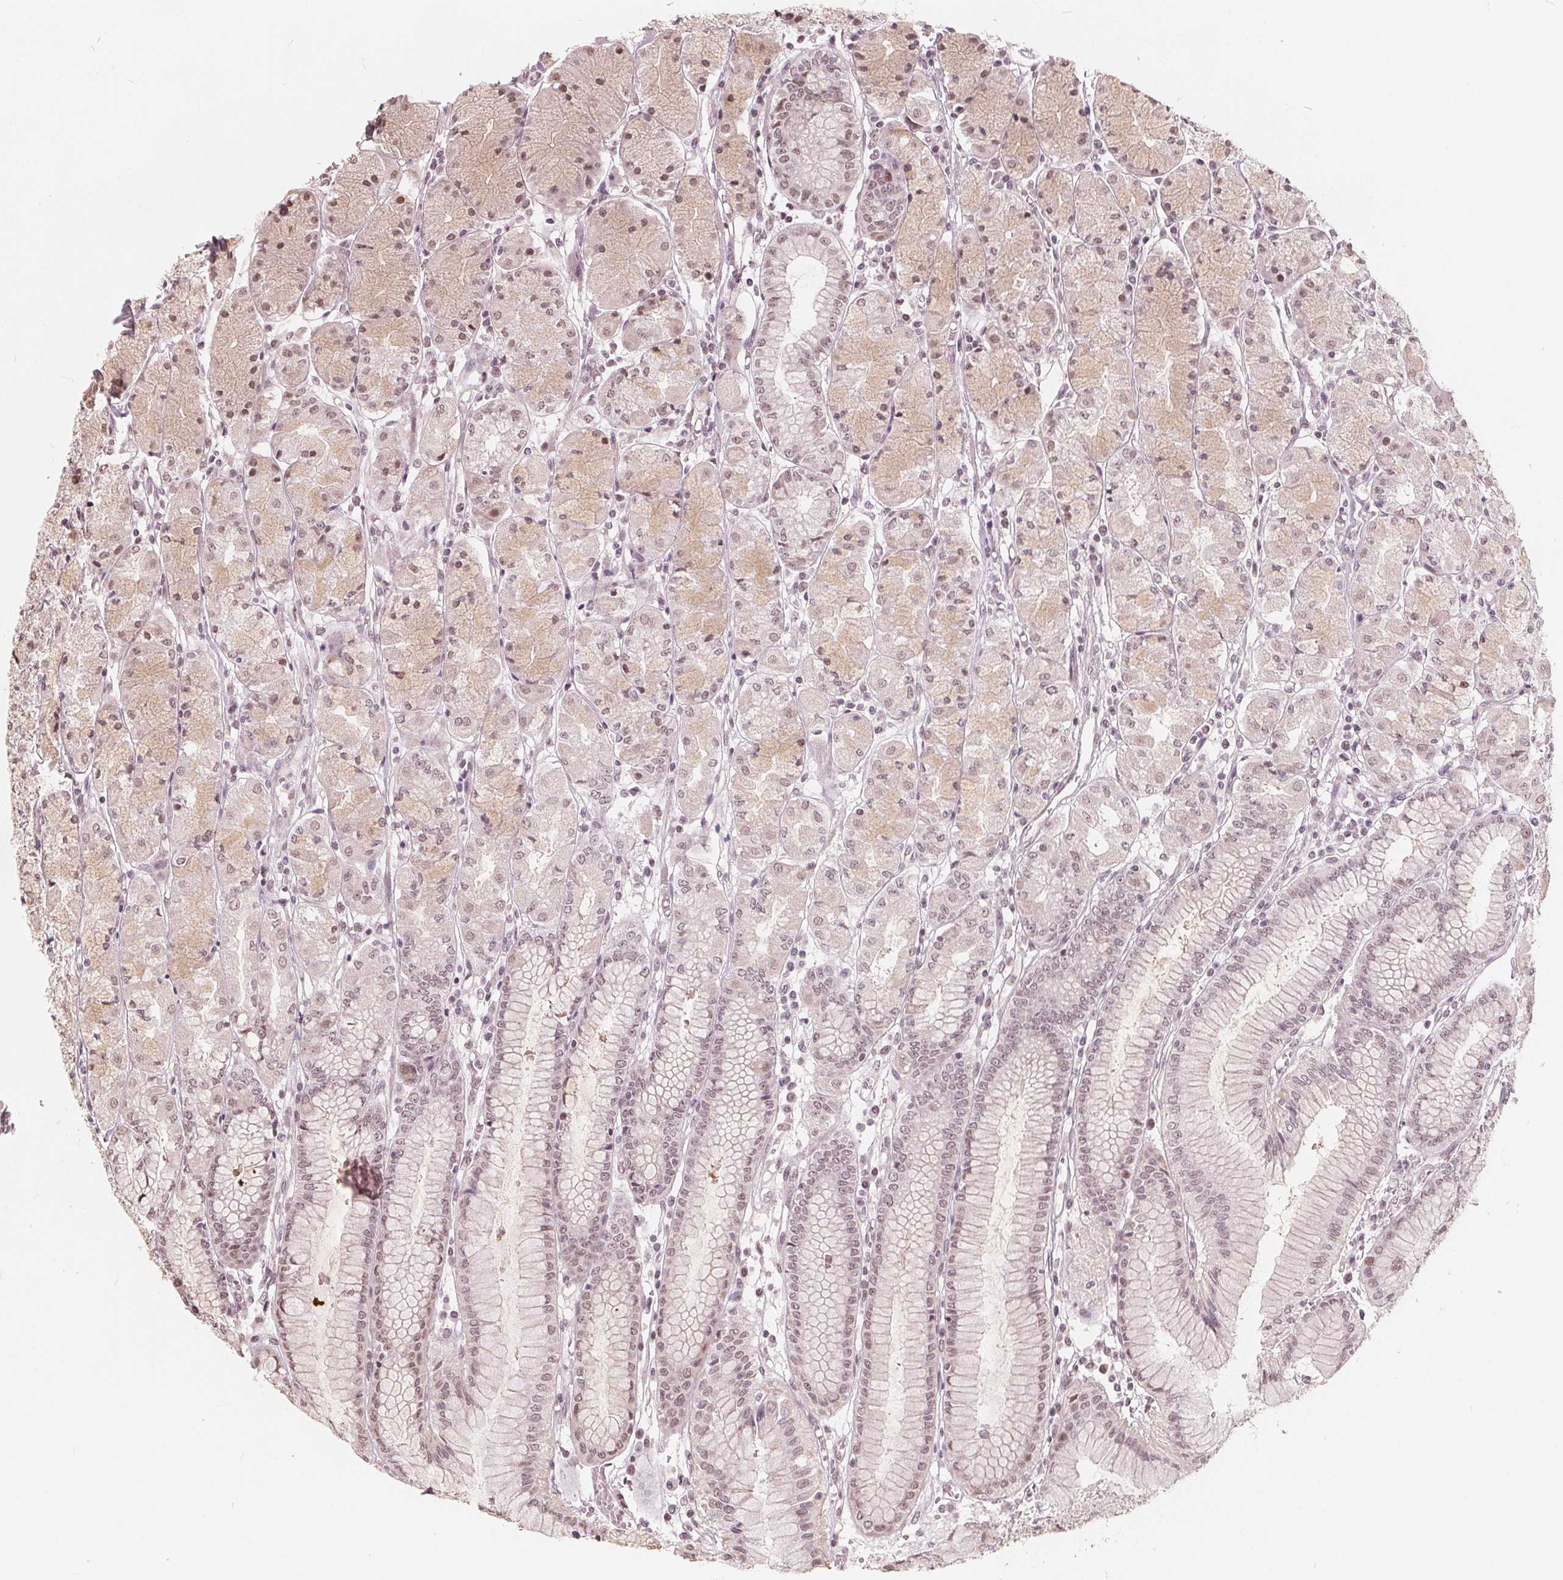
{"staining": {"intensity": "weak", "quantity": "25%-75%", "location": "cytoplasmic/membranous,nuclear"}, "tissue": "stomach", "cell_type": "Glandular cells", "image_type": "normal", "snomed": [{"axis": "morphology", "description": "Normal tissue, NOS"}, {"axis": "topography", "description": "Stomach, upper"}], "caption": "Glandular cells display low levels of weak cytoplasmic/membranous,nuclear positivity in about 25%-75% of cells in normal stomach.", "gene": "NUP210L", "patient": {"sex": "male", "age": 69}}